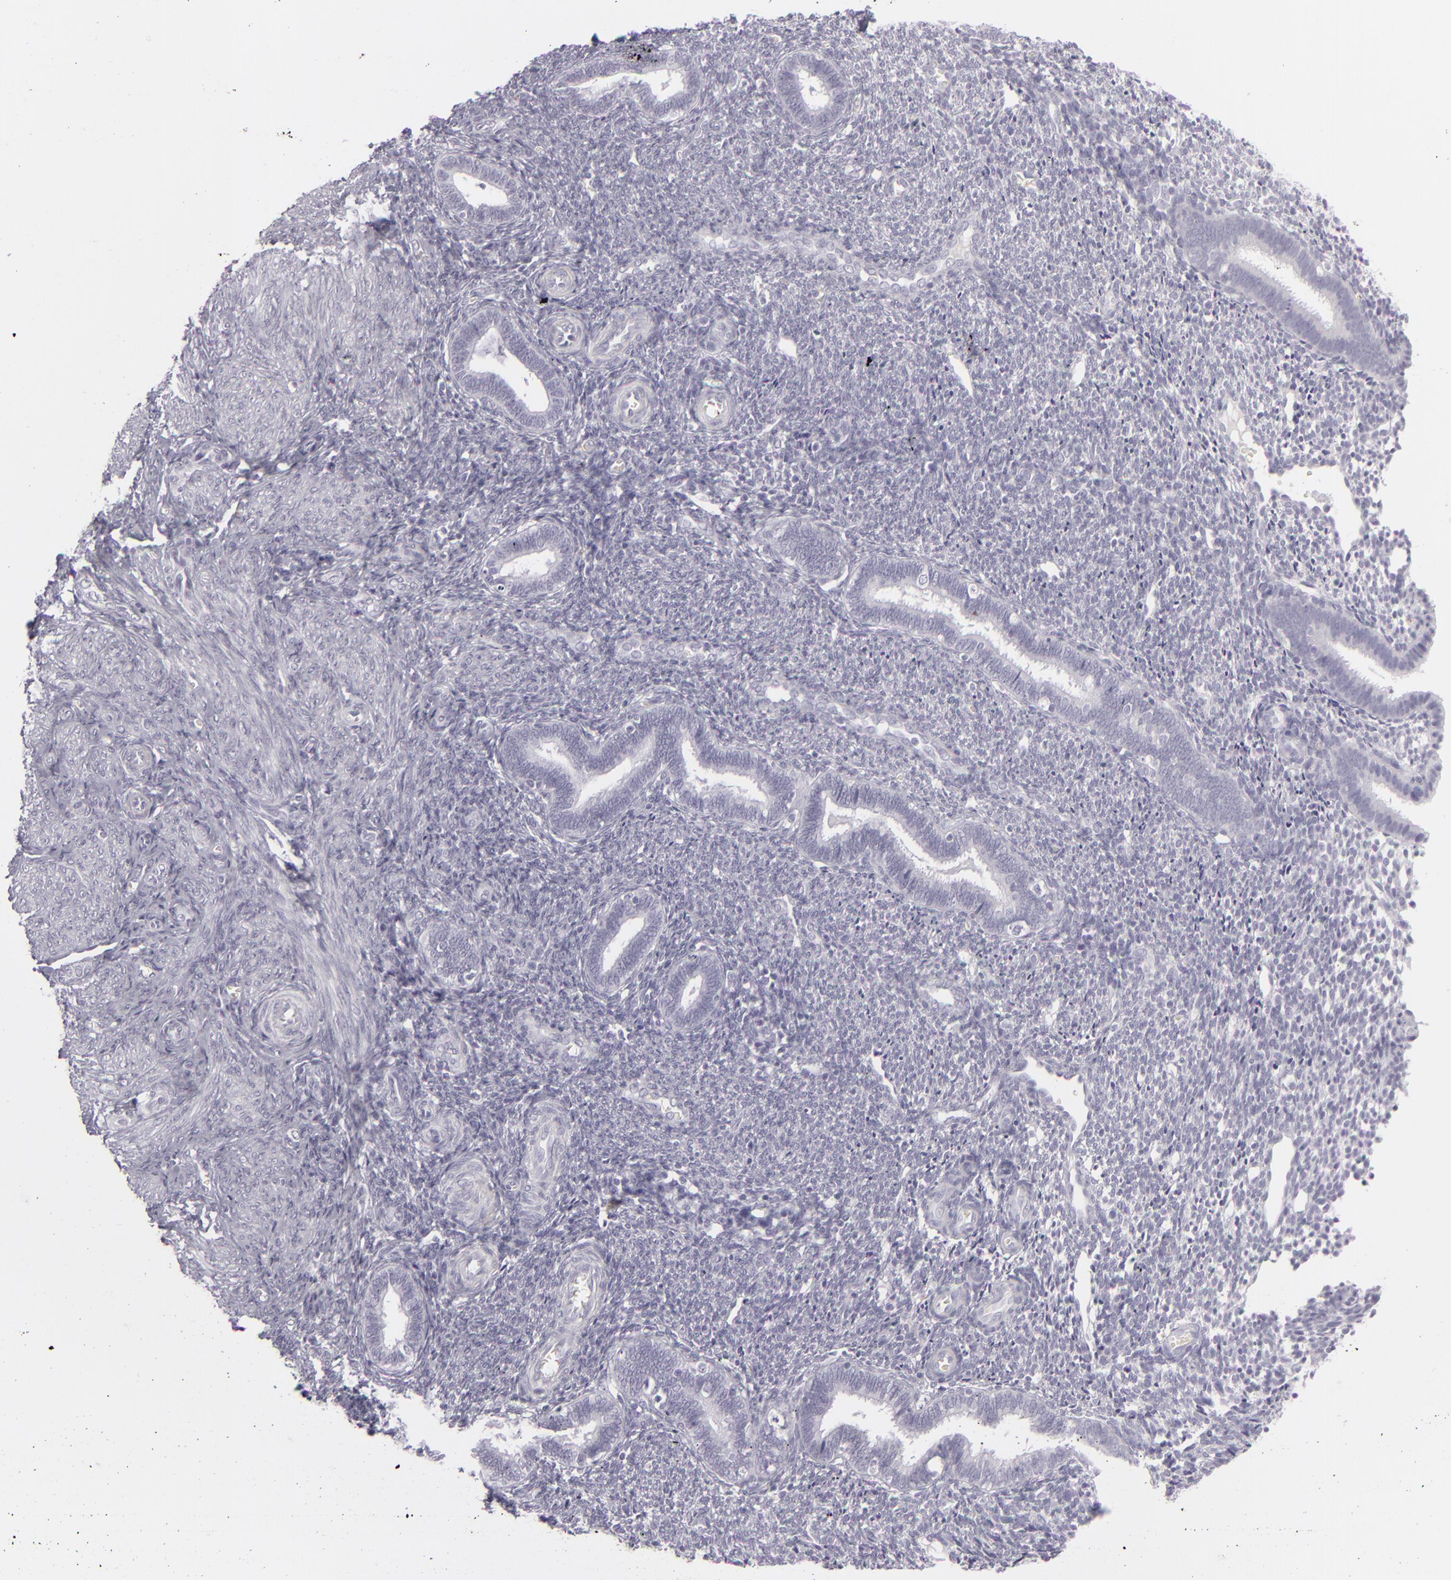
{"staining": {"intensity": "negative", "quantity": "none", "location": "none"}, "tissue": "endometrium", "cell_type": "Cells in endometrial stroma", "image_type": "normal", "snomed": [{"axis": "morphology", "description": "Normal tissue, NOS"}, {"axis": "topography", "description": "Endometrium"}], "caption": "Cells in endometrial stroma show no significant protein staining in unremarkable endometrium. The staining was performed using DAB (3,3'-diaminobenzidine) to visualize the protein expression in brown, while the nuclei were stained in blue with hematoxylin (Magnification: 20x).", "gene": "CDX2", "patient": {"sex": "female", "age": 27}}